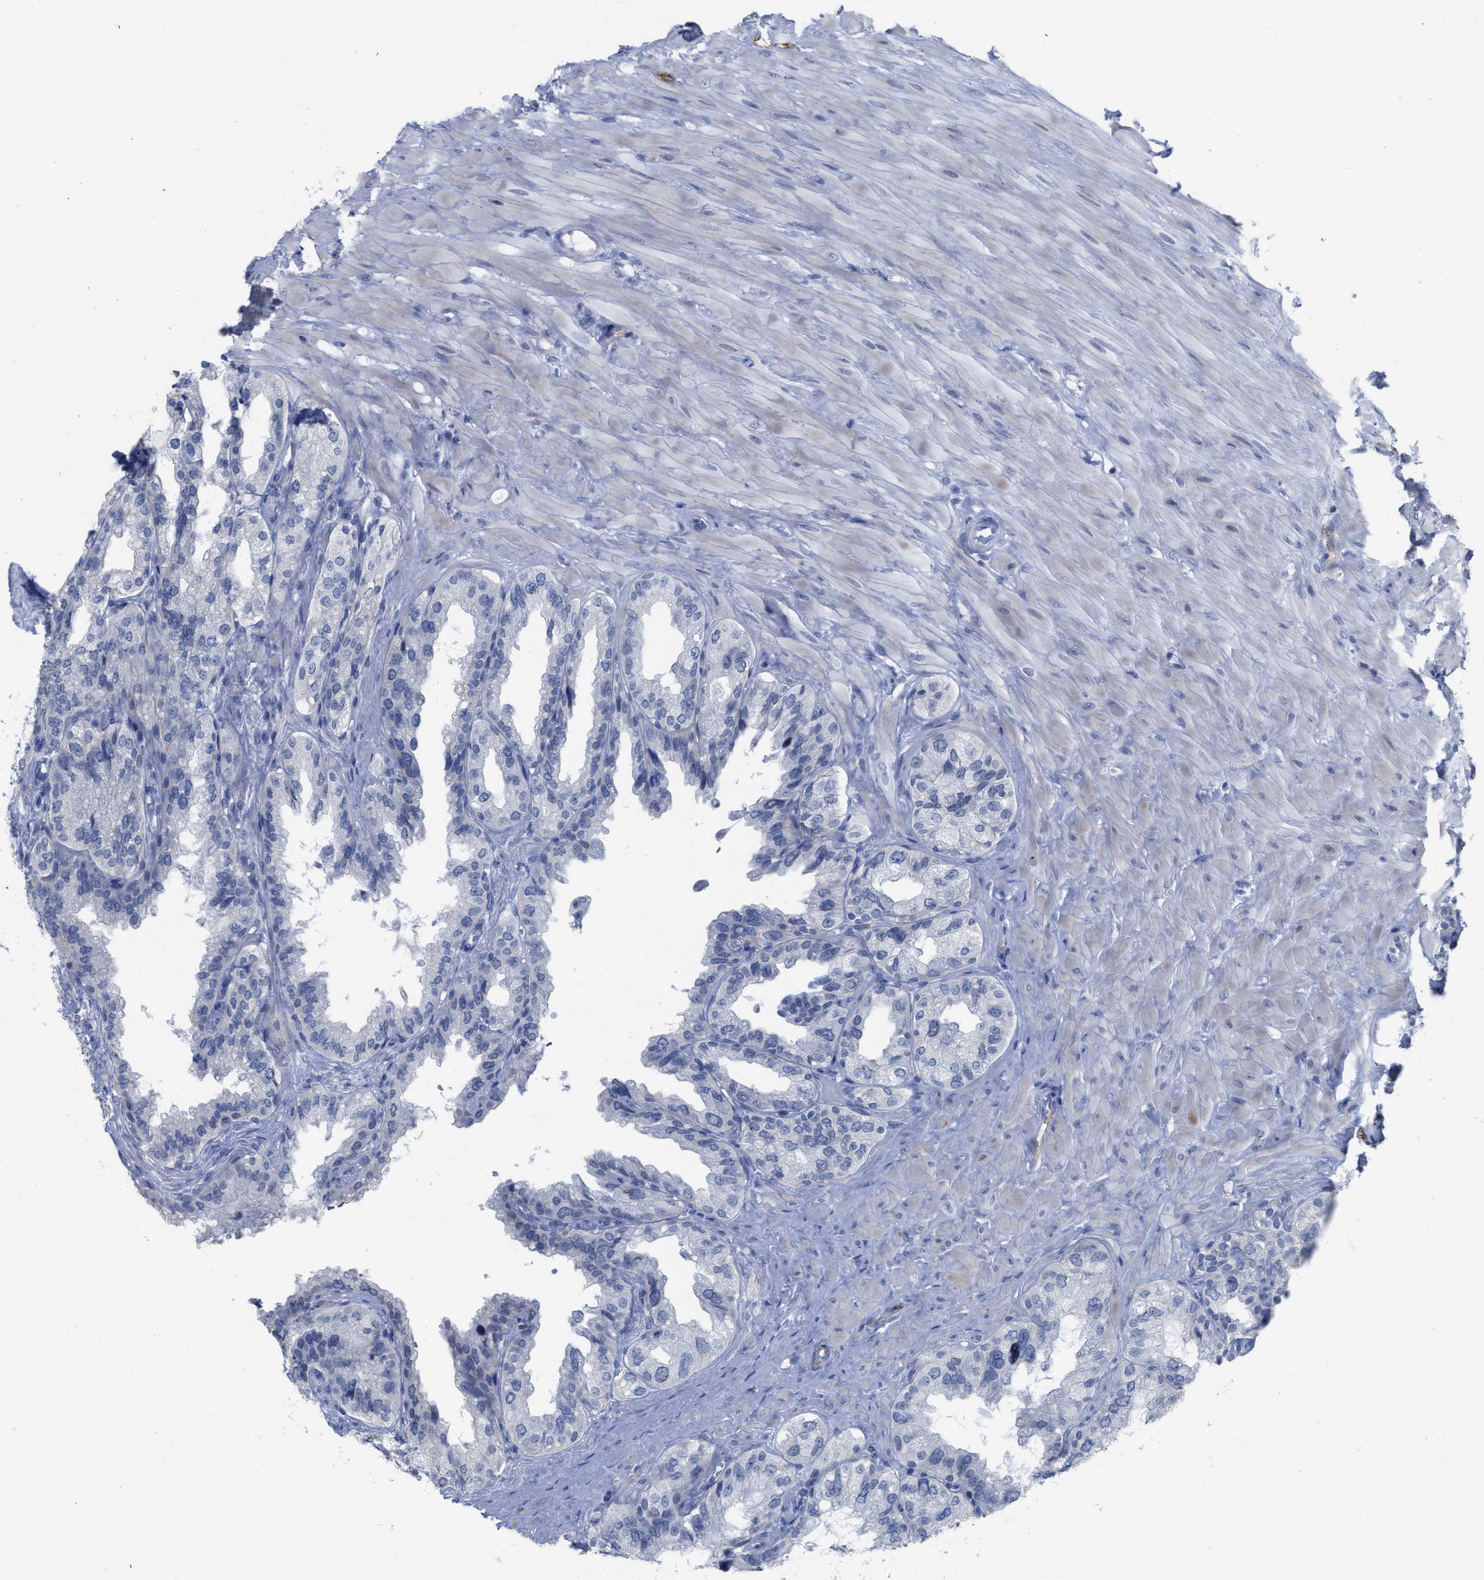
{"staining": {"intensity": "negative", "quantity": "none", "location": "none"}, "tissue": "seminal vesicle", "cell_type": "Glandular cells", "image_type": "normal", "snomed": [{"axis": "morphology", "description": "Normal tissue, NOS"}, {"axis": "topography", "description": "Seminal veicle"}], "caption": "Immunohistochemistry (IHC) histopathology image of benign human seminal vesicle stained for a protein (brown), which demonstrates no expression in glandular cells. (DAB (3,3'-diaminobenzidine) IHC with hematoxylin counter stain).", "gene": "ACKR1", "patient": {"sex": "male", "age": 68}}